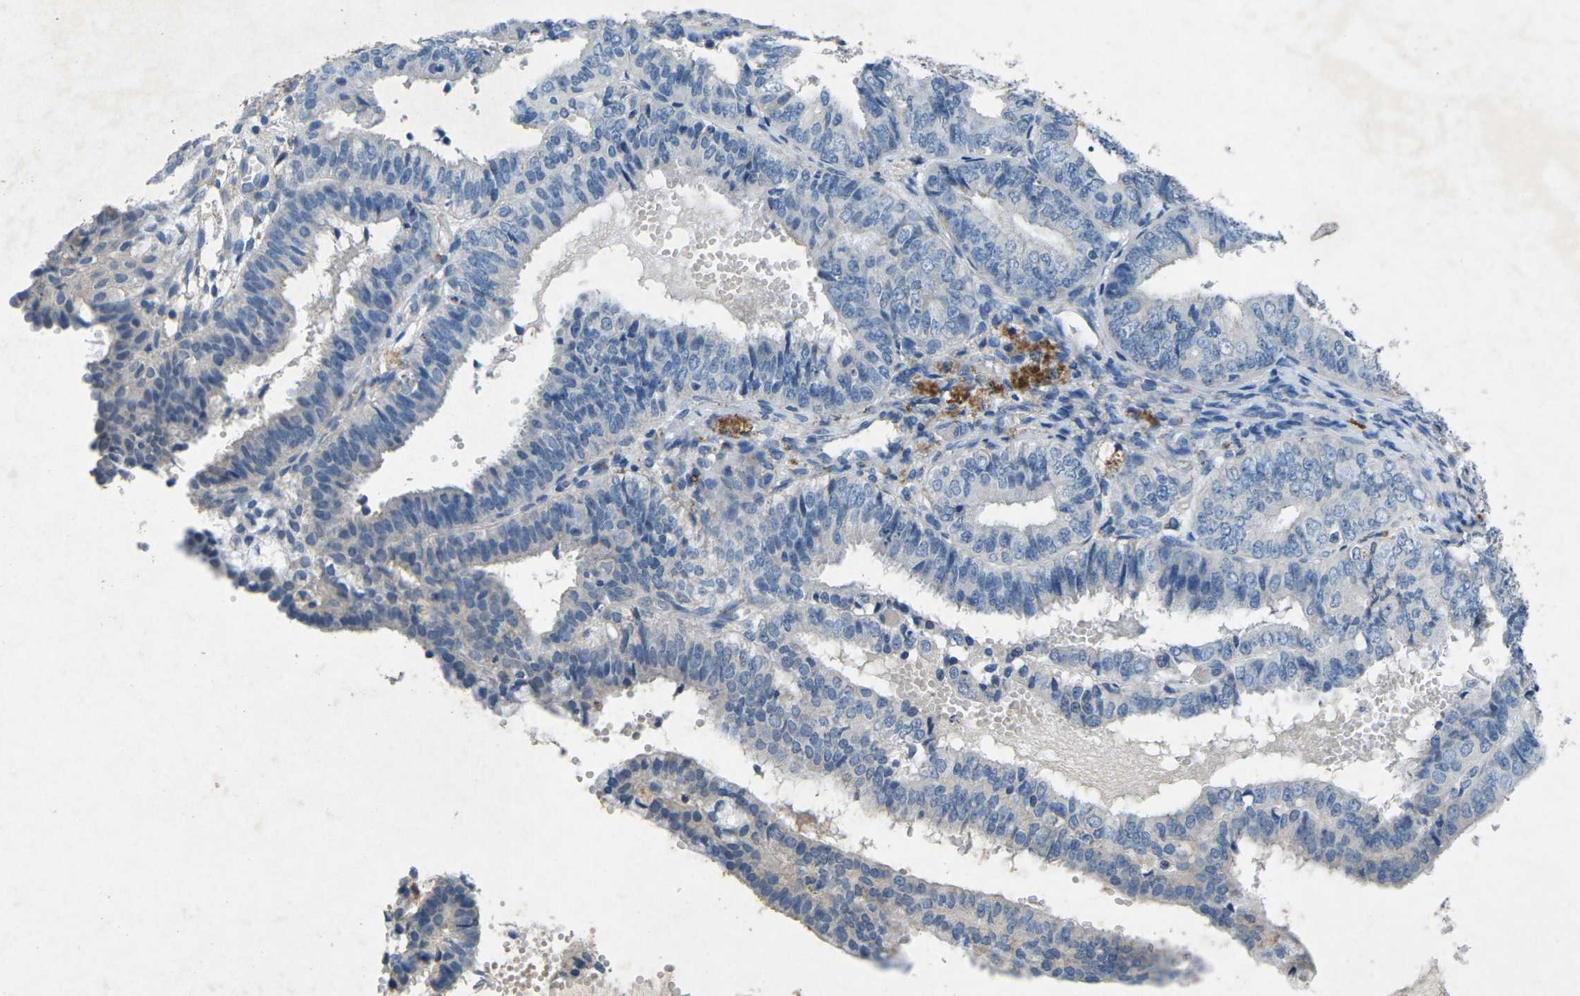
{"staining": {"intensity": "weak", "quantity": "<25%", "location": "cytoplasmic/membranous"}, "tissue": "endometrial cancer", "cell_type": "Tumor cells", "image_type": "cancer", "snomed": [{"axis": "morphology", "description": "Adenocarcinoma, NOS"}, {"axis": "topography", "description": "Endometrium"}], "caption": "Immunohistochemistry image of adenocarcinoma (endometrial) stained for a protein (brown), which exhibits no staining in tumor cells.", "gene": "PLG", "patient": {"sex": "female", "age": 63}}